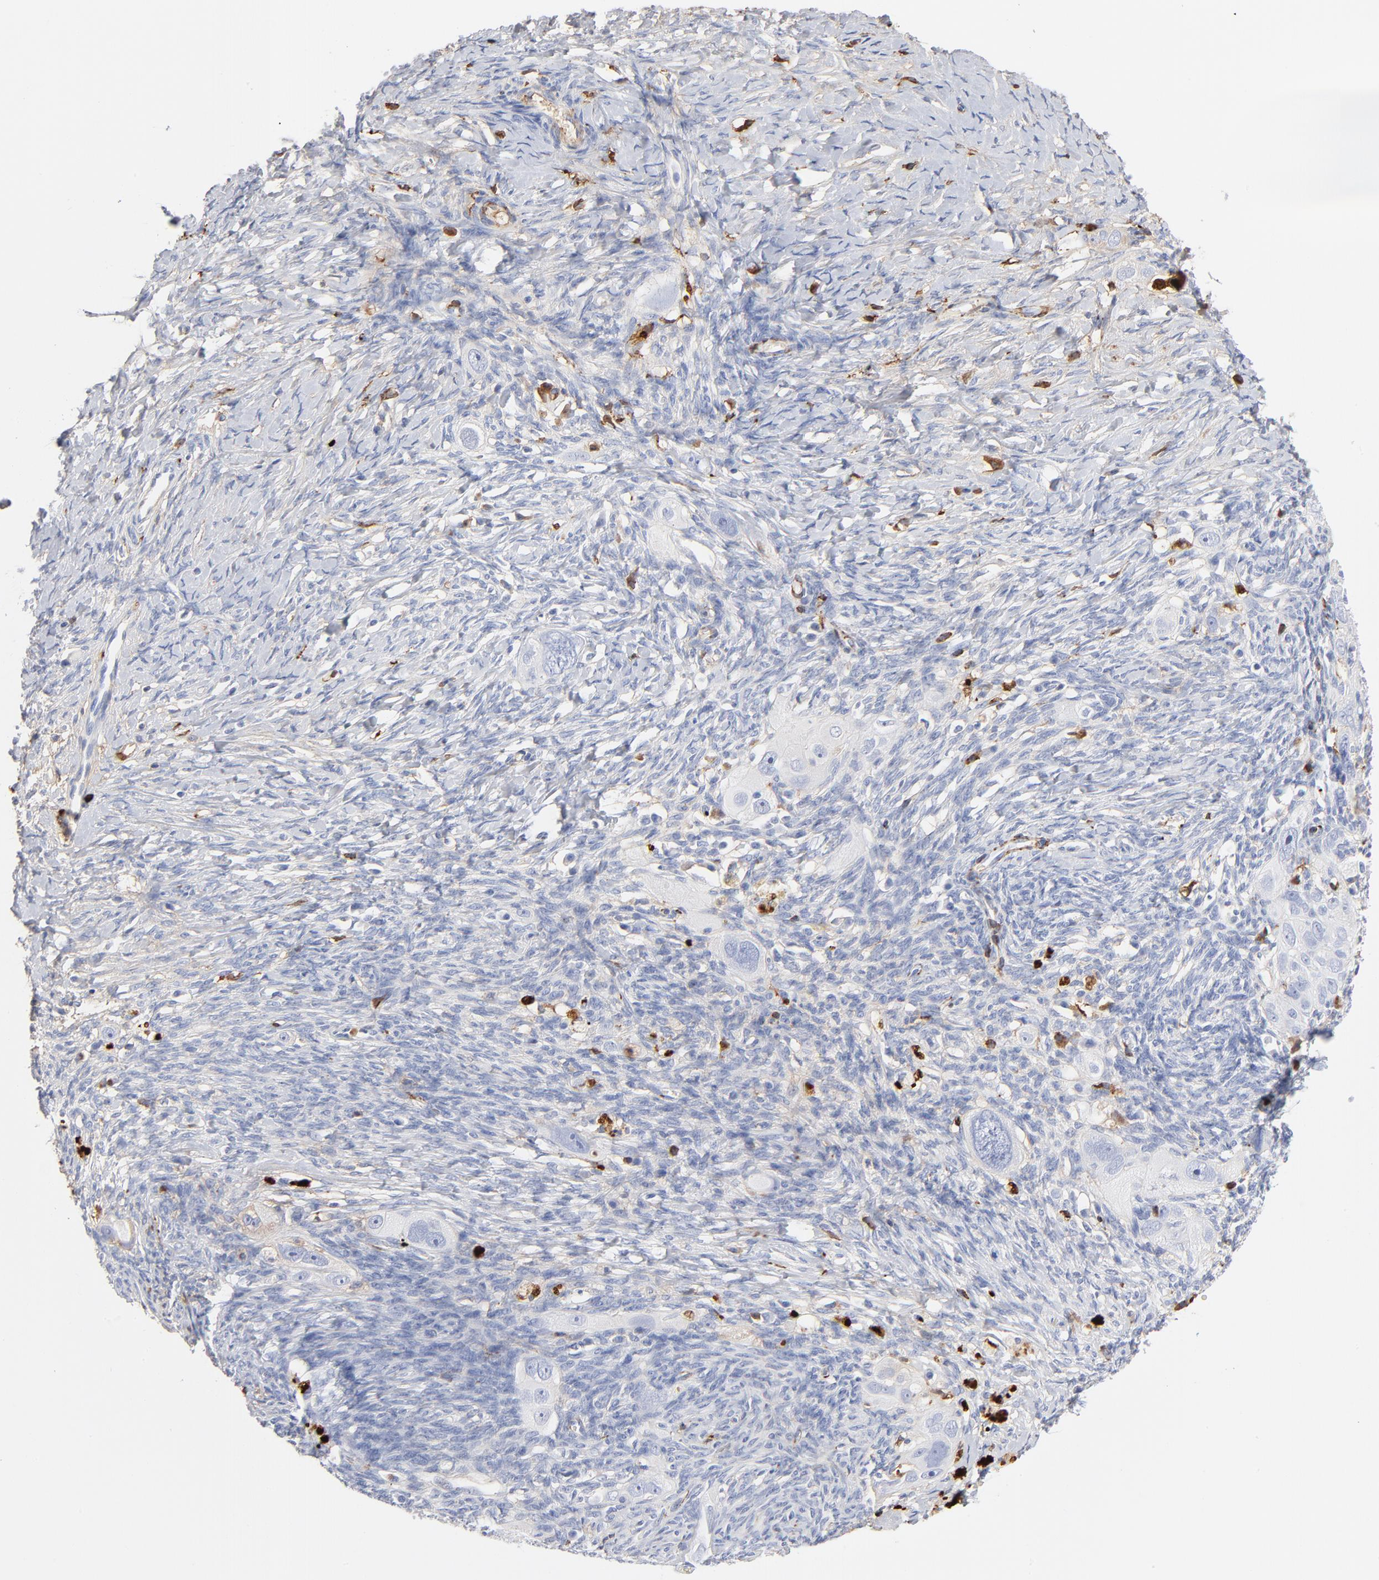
{"staining": {"intensity": "negative", "quantity": "none", "location": "none"}, "tissue": "ovarian cancer", "cell_type": "Tumor cells", "image_type": "cancer", "snomed": [{"axis": "morphology", "description": "Normal tissue, NOS"}, {"axis": "morphology", "description": "Cystadenocarcinoma, serous, NOS"}, {"axis": "topography", "description": "Ovary"}], "caption": "High magnification brightfield microscopy of serous cystadenocarcinoma (ovarian) stained with DAB (brown) and counterstained with hematoxylin (blue): tumor cells show no significant staining.", "gene": "APOH", "patient": {"sex": "female", "age": 62}}